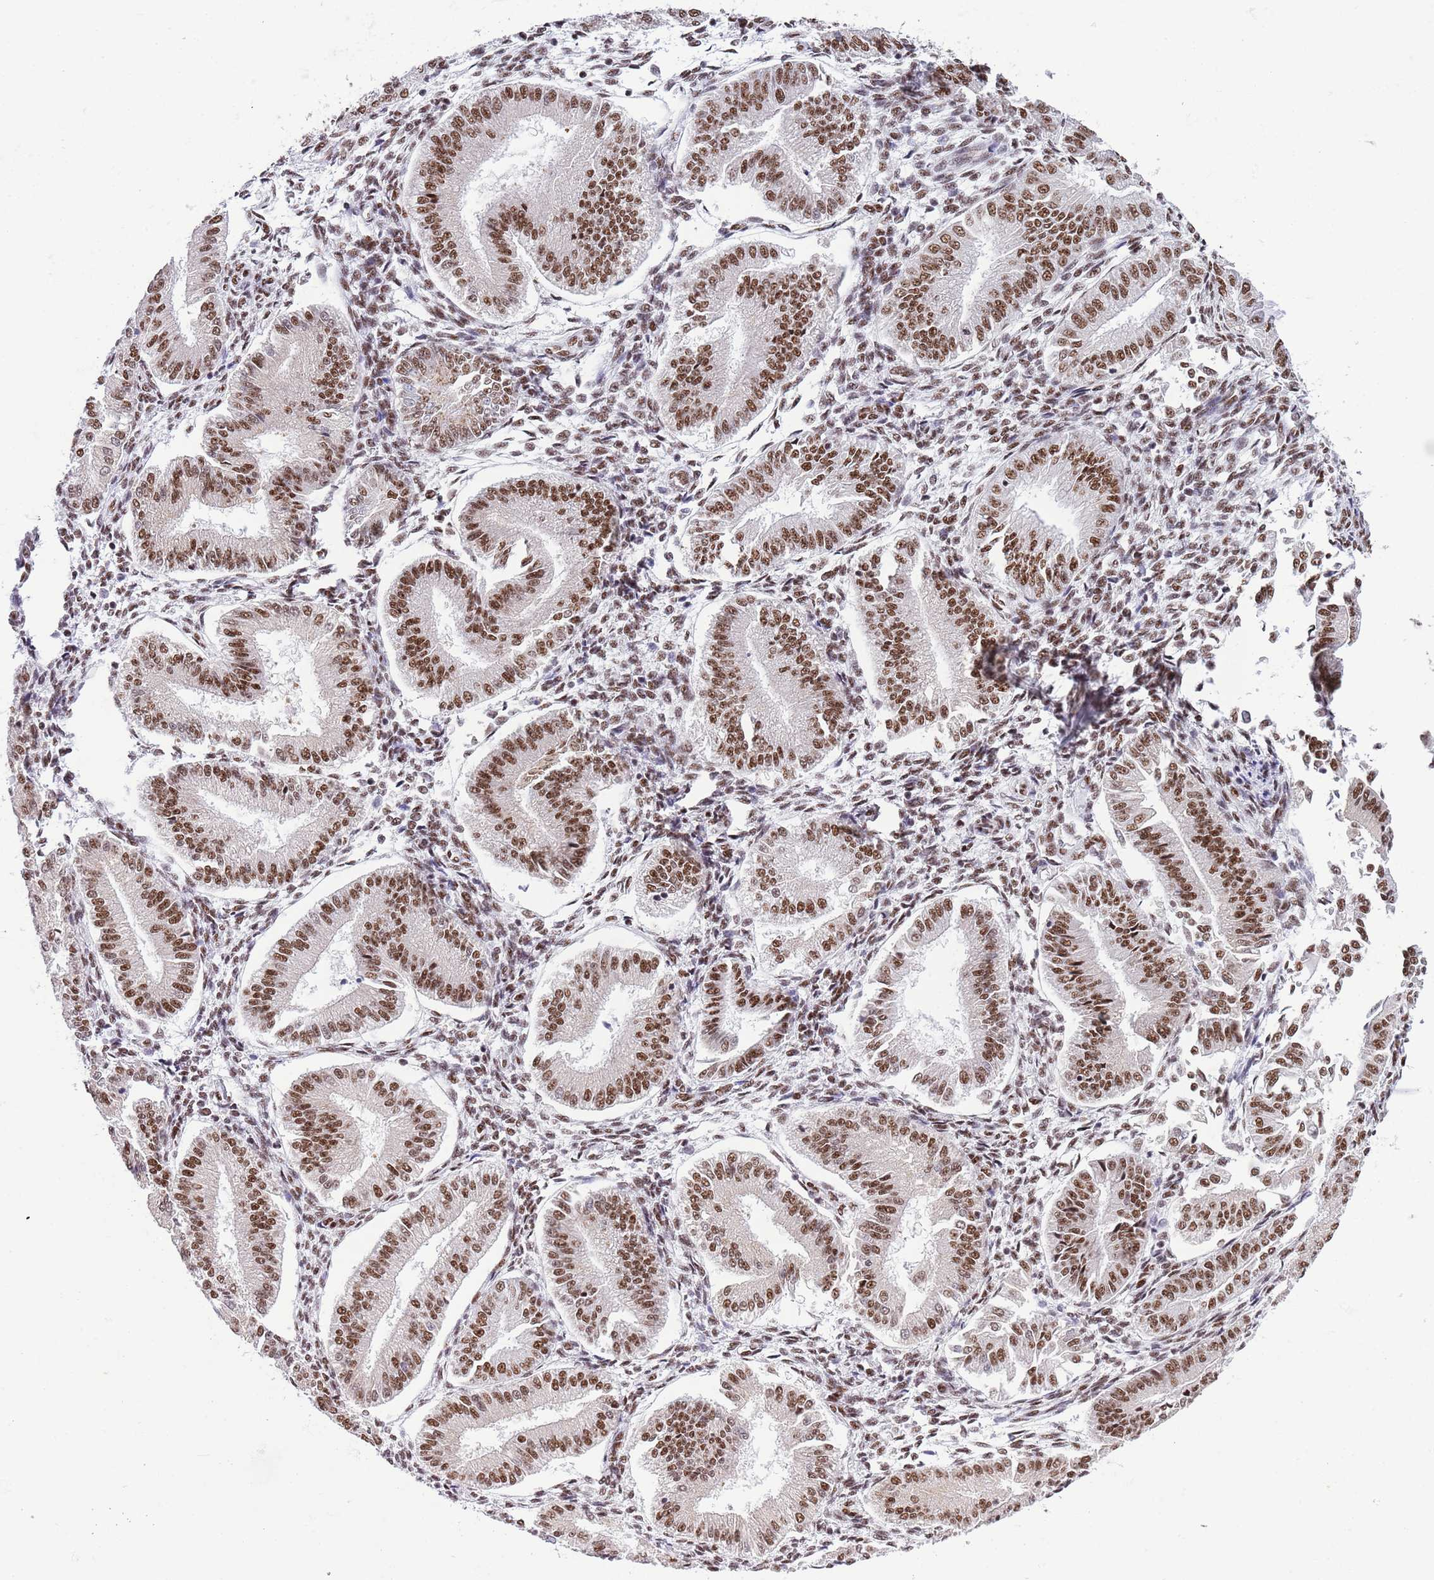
{"staining": {"intensity": "moderate", "quantity": ">75%", "location": "nuclear"}, "tissue": "endometrium", "cell_type": "Cells in endometrial stroma", "image_type": "normal", "snomed": [{"axis": "morphology", "description": "Normal tissue, NOS"}, {"axis": "topography", "description": "Endometrium"}], "caption": "Protein expression analysis of benign endometrium reveals moderate nuclear expression in approximately >75% of cells in endometrial stroma. Ihc stains the protein of interest in brown and the nuclei are stained blue.", "gene": "SF3A2", "patient": {"sex": "female", "age": 39}}